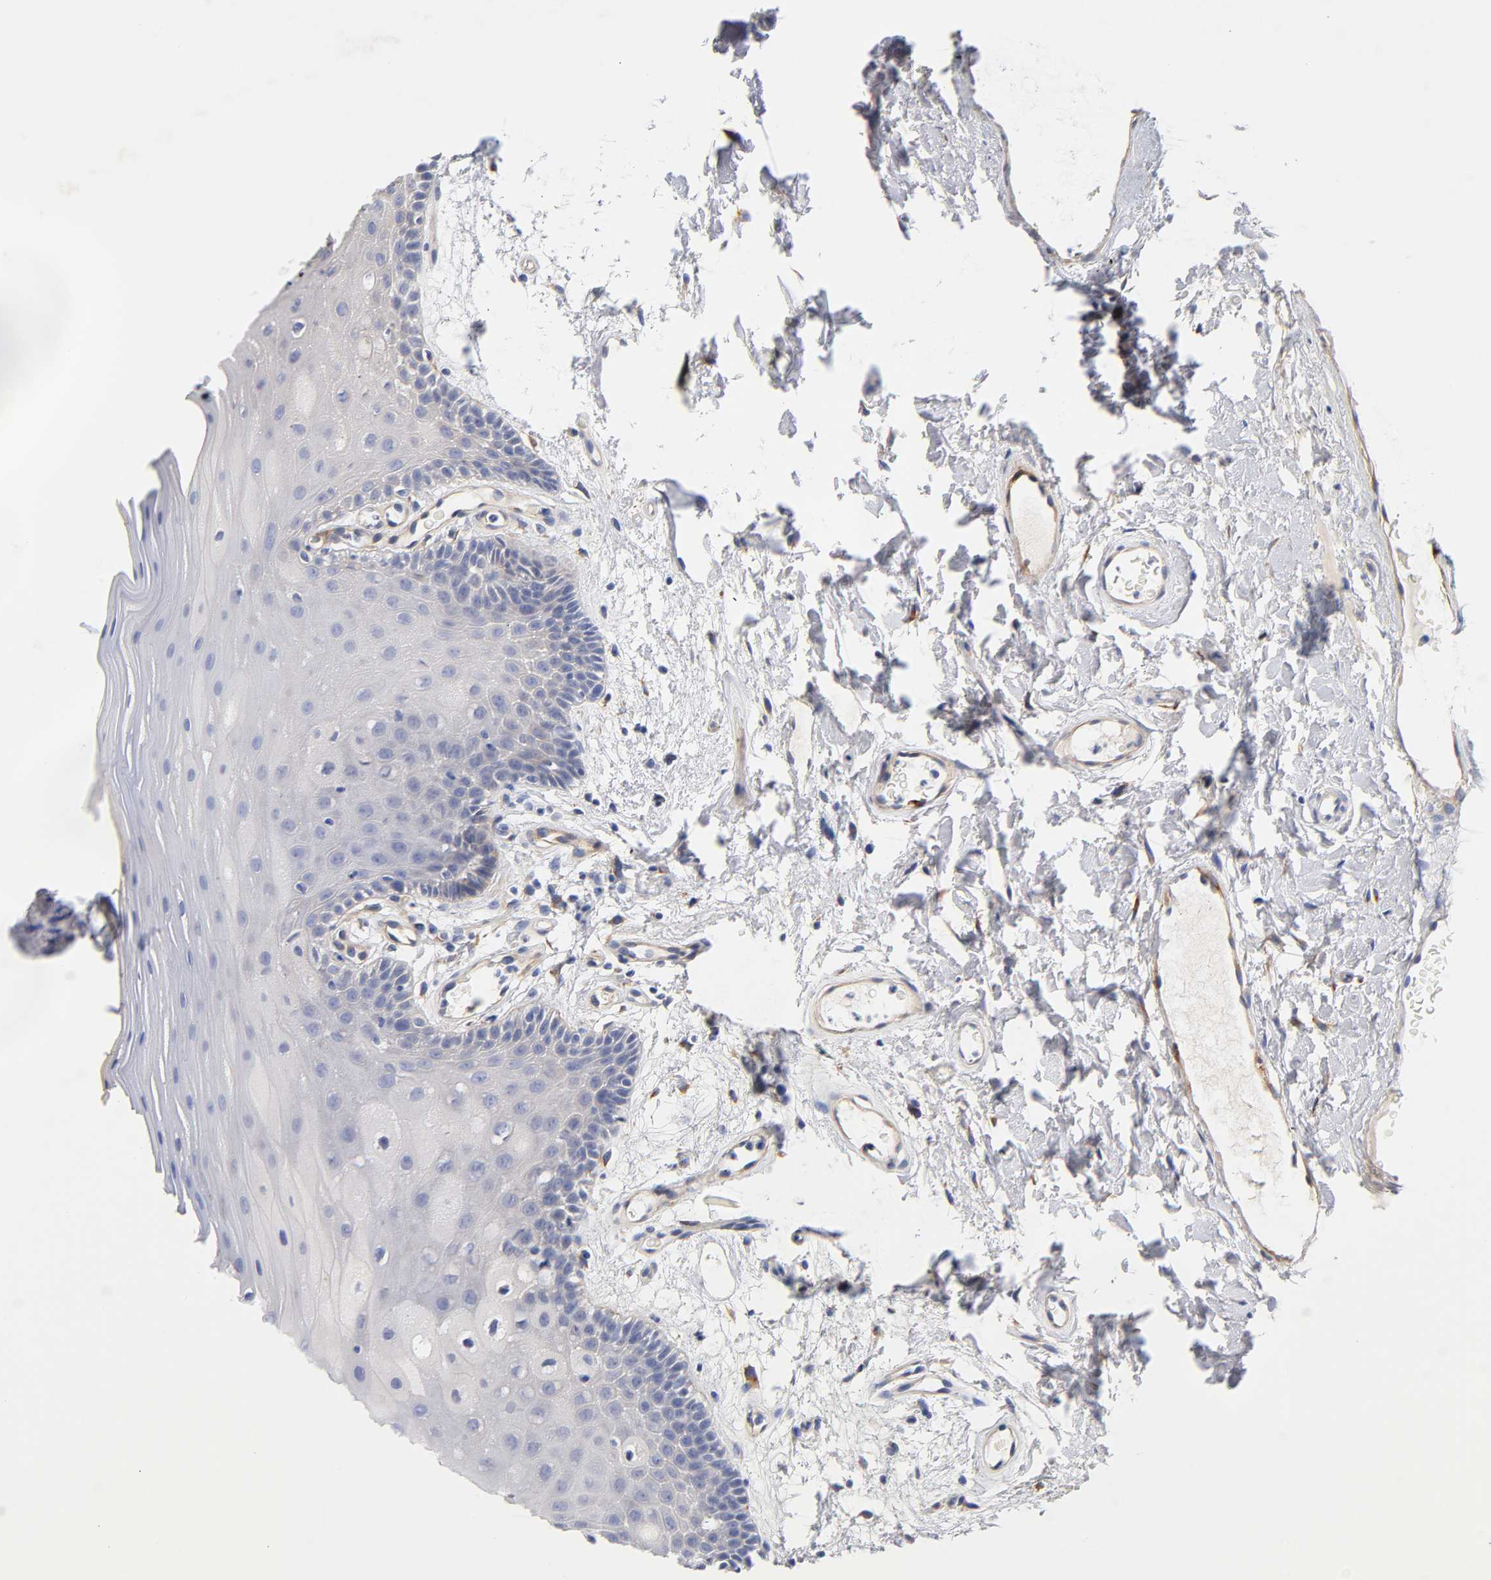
{"staining": {"intensity": "negative", "quantity": "none", "location": "none"}, "tissue": "oral mucosa", "cell_type": "Squamous epithelial cells", "image_type": "normal", "snomed": [{"axis": "morphology", "description": "Normal tissue, NOS"}, {"axis": "morphology", "description": "Squamous cell carcinoma, NOS"}, {"axis": "topography", "description": "Skeletal muscle"}, {"axis": "topography", "description": "Oral tissue"}, {"axis": "topography", "description": "Head-Neck"}], "caption": "Immunohistochemical staining of benign oral mucosa exhibits no significant expression in squamous epithelial cells.", "gene": "LAMB1", "patient": {"sex": "male", "age": 71}}